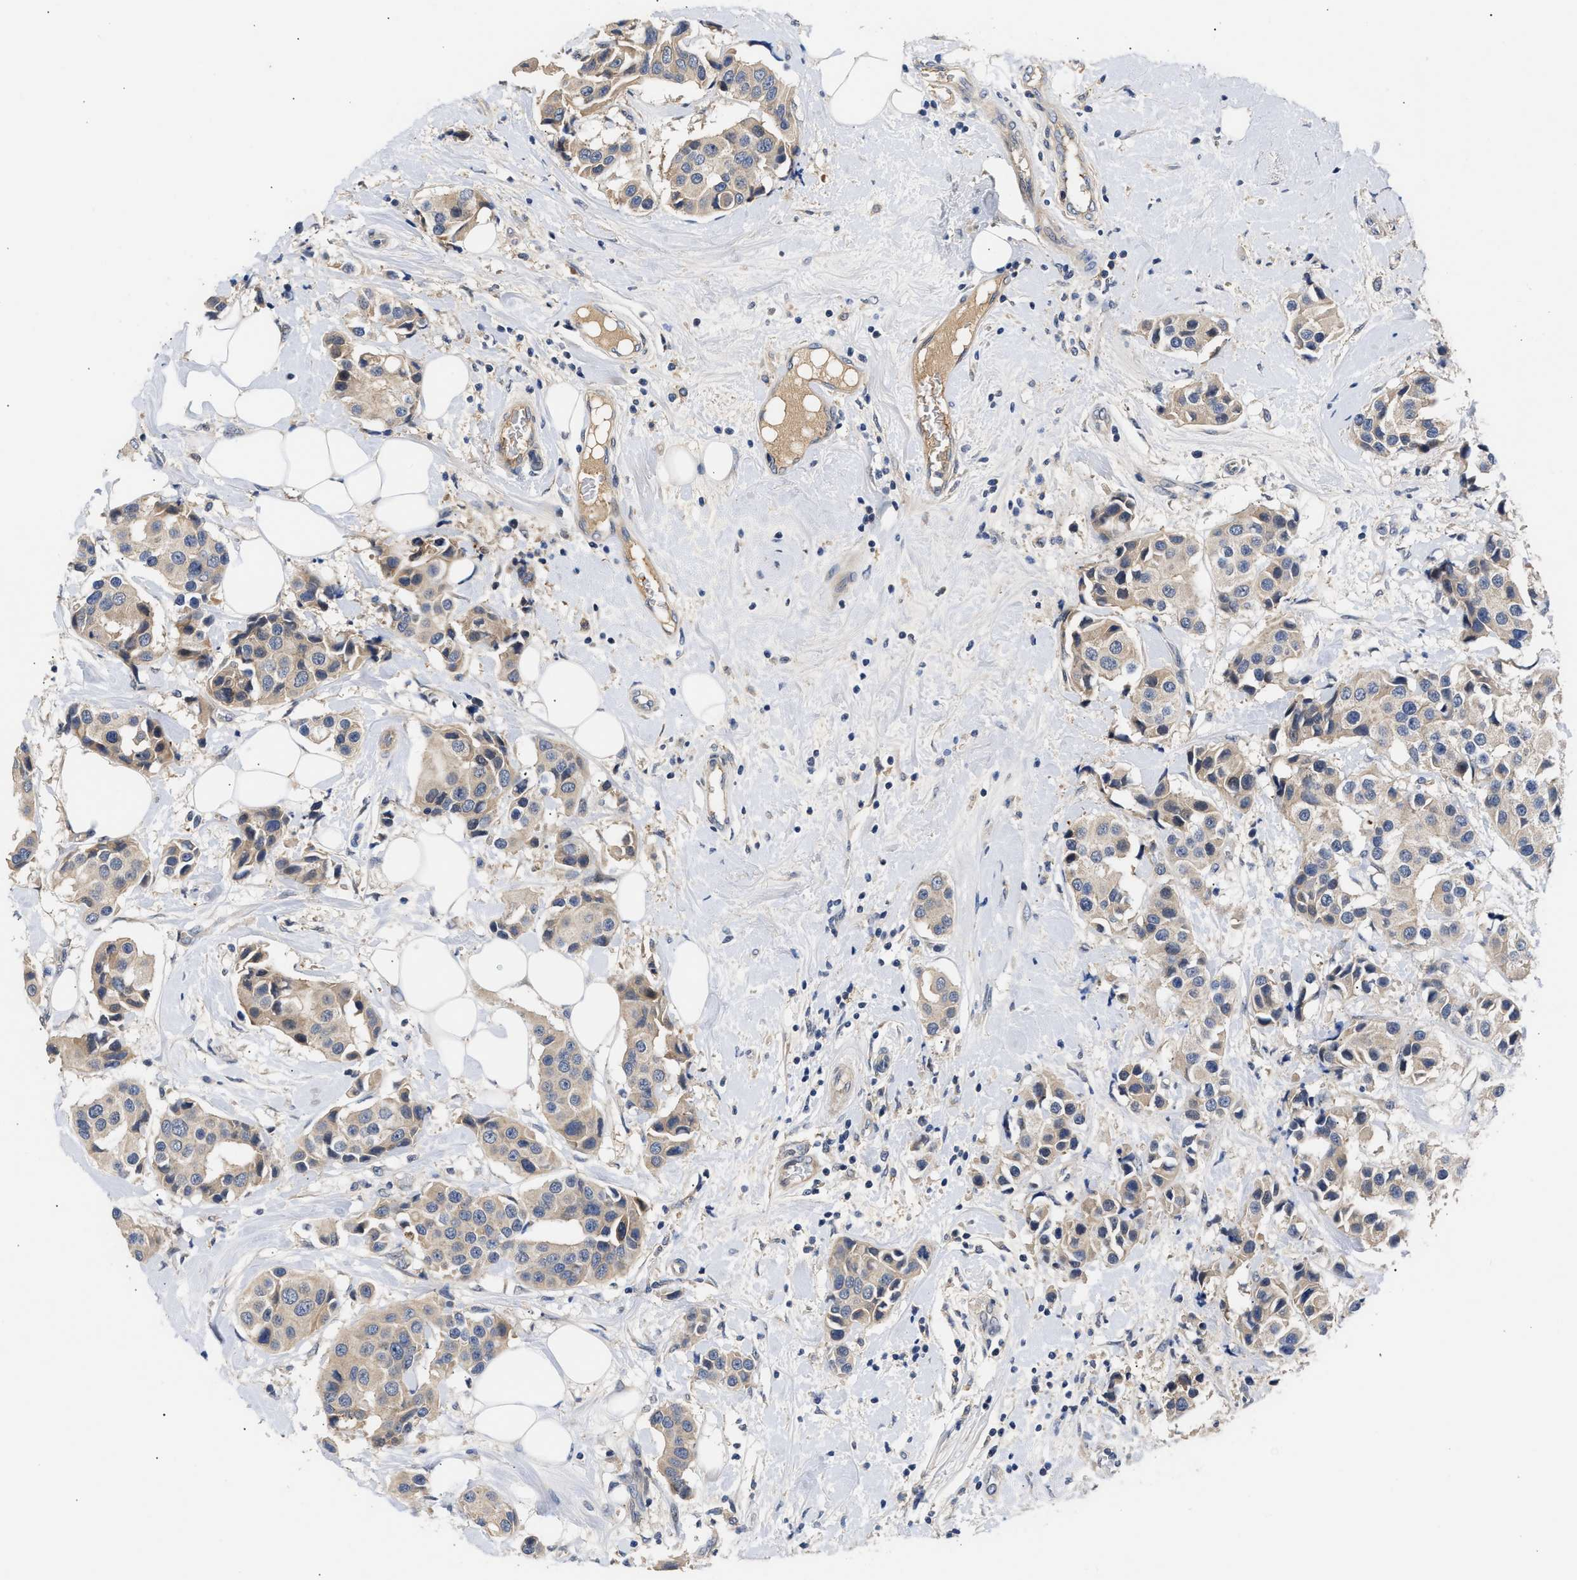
{"staining": {"intensity": "weak", "quantity": "<25%", "location": "cytoplasmic/membranous"}, "tissue": "breast cancer", "cell_type": "Tumor cells", "image_type": "cancer", "snomed": [{"axis": "morphology", "description": "Normal tissue, NOS"}, {"axis": "morphology", "description": "Duct carcinoma"}, {"axis": "topography", "description": "Breast"}], "caption": "Immunohistochemistry (IHC) photomicrograph of human breast cancer stained for a protein (brown), which displays no staining in tumor cells.", "gene": "KASH5", "patient": {"sex": "female", "age": 39}}